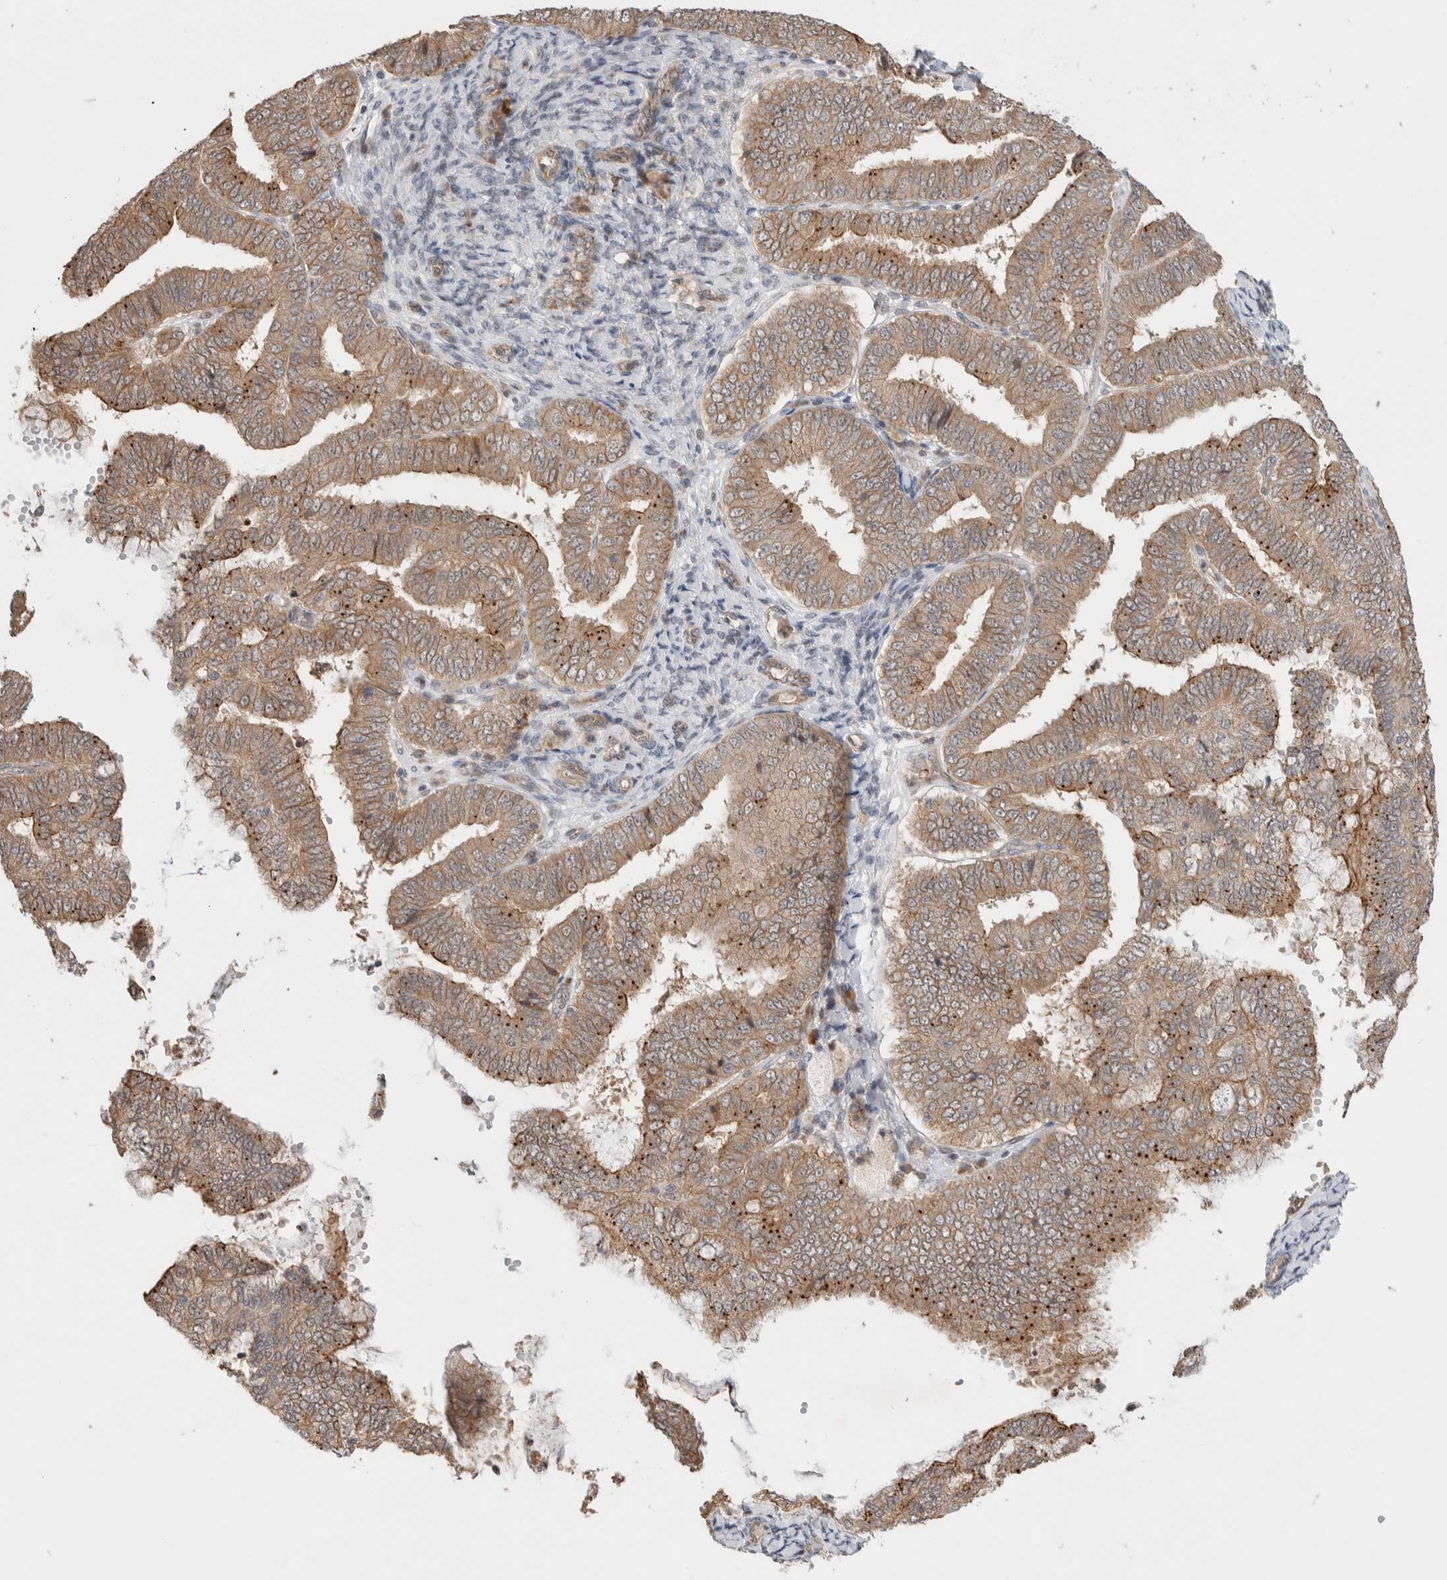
{"staining": {"intensity": "moderate", "quantity": ">75%", "location": "cytoplasmic/membranous"}, "tissue": "endometrial cancer", "cell_type": "Tumor cells", "image_type": "cancer", "snomed": [{"axis": "morphology", "description": "Adenocarcinoma, NOS"}, {"axis": "topography", "description": "Endometrium"}], "caption": "Endometrial cancer was stained to show a protein in brown. There is medium levels of moderate cytoplasmic/membranous expression in about >75% of tumor cells. (Stains: DAB (3,3'-diaminobenzidine) in brown, nuclei in blue, Microscopy: brightfield microscopy at high magnification).", "gene": "DEPTOR", "patient": {"sex": "female", "age": 63}}